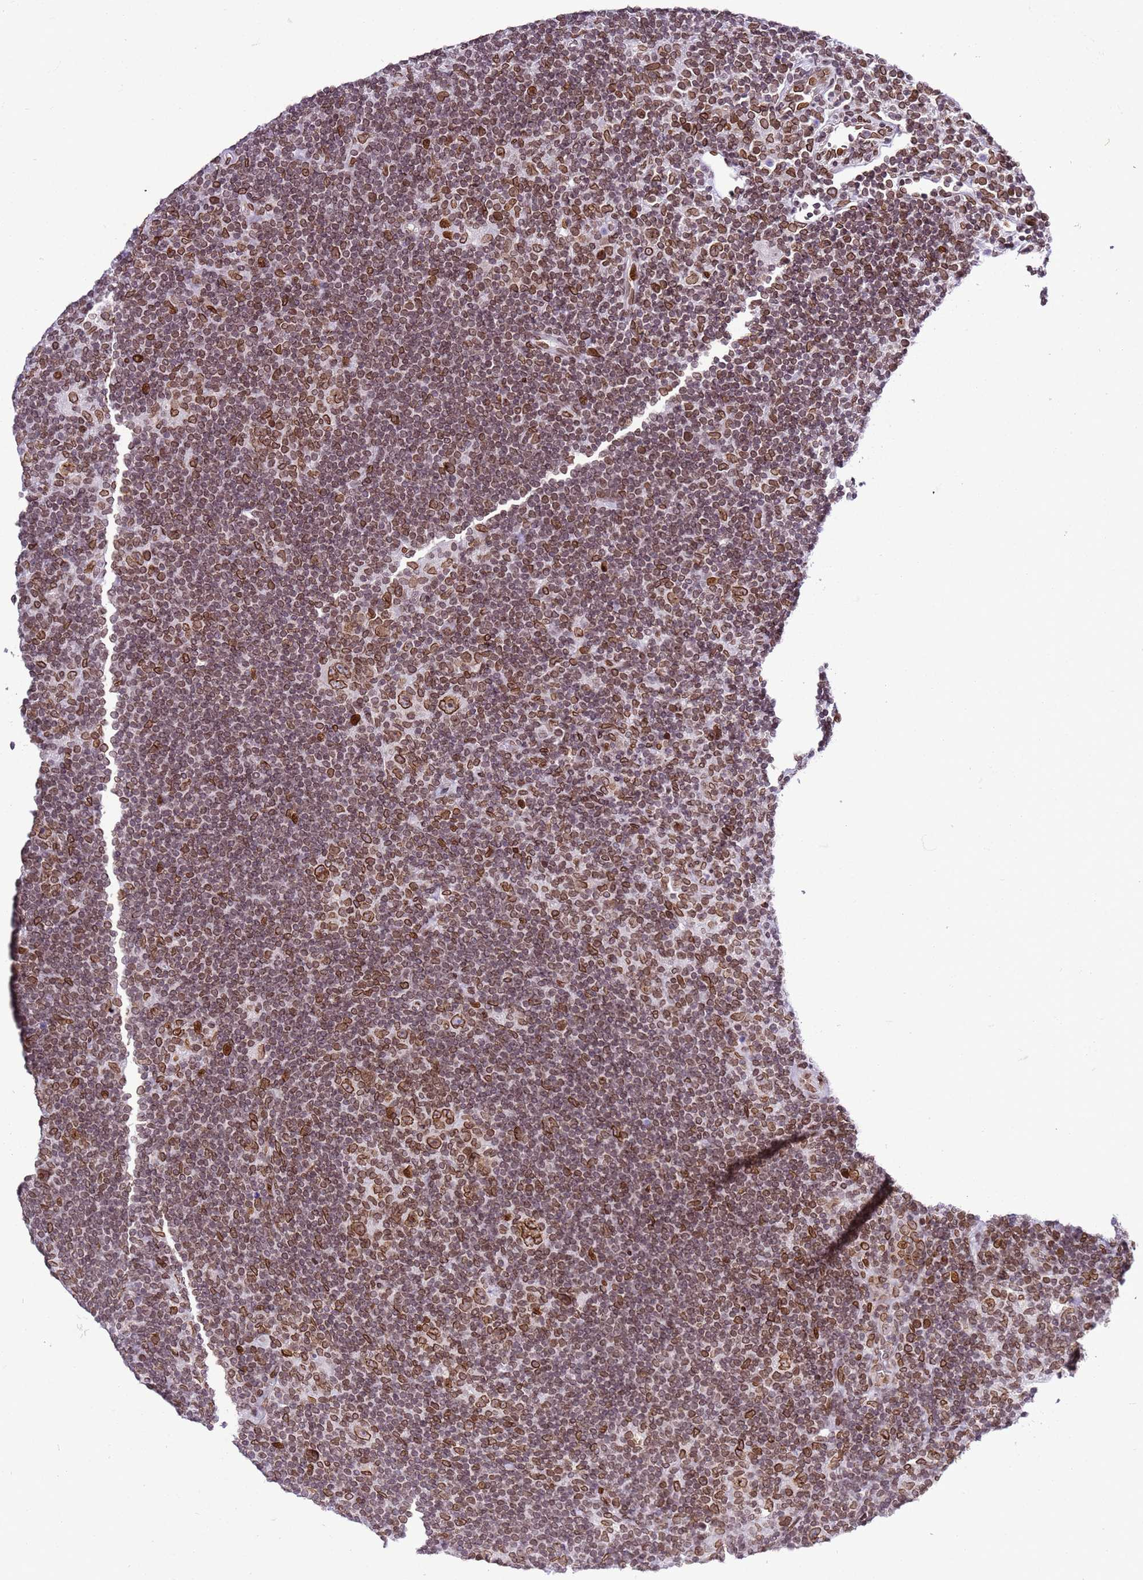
{"staining": {"intensity": "moderate", "quantity": ">75%", "location": "cytoplasmic/membranous,nuclear"}, "tissue": "lymphoma", "cell_type": "Tumor cells", "image_type": "cancer", "snomed": [{"axis": "morphology", "description": "Hodgkin's disease, NOS"}, {"axis": "topography", "description": "Lymph node"}], "caption": "DAB immunohistochemical staining of human lymphoma shows moderate cytoplasmic/membranous and nuclear protein expression in approximately >75% of tumor cells. (DAB (3,3'-diaminobenzidine) = brown stain, brightfield microscopy at high magnification).", "gene": "POU6F1", "patient": {"sex": "female", "age": 57}}